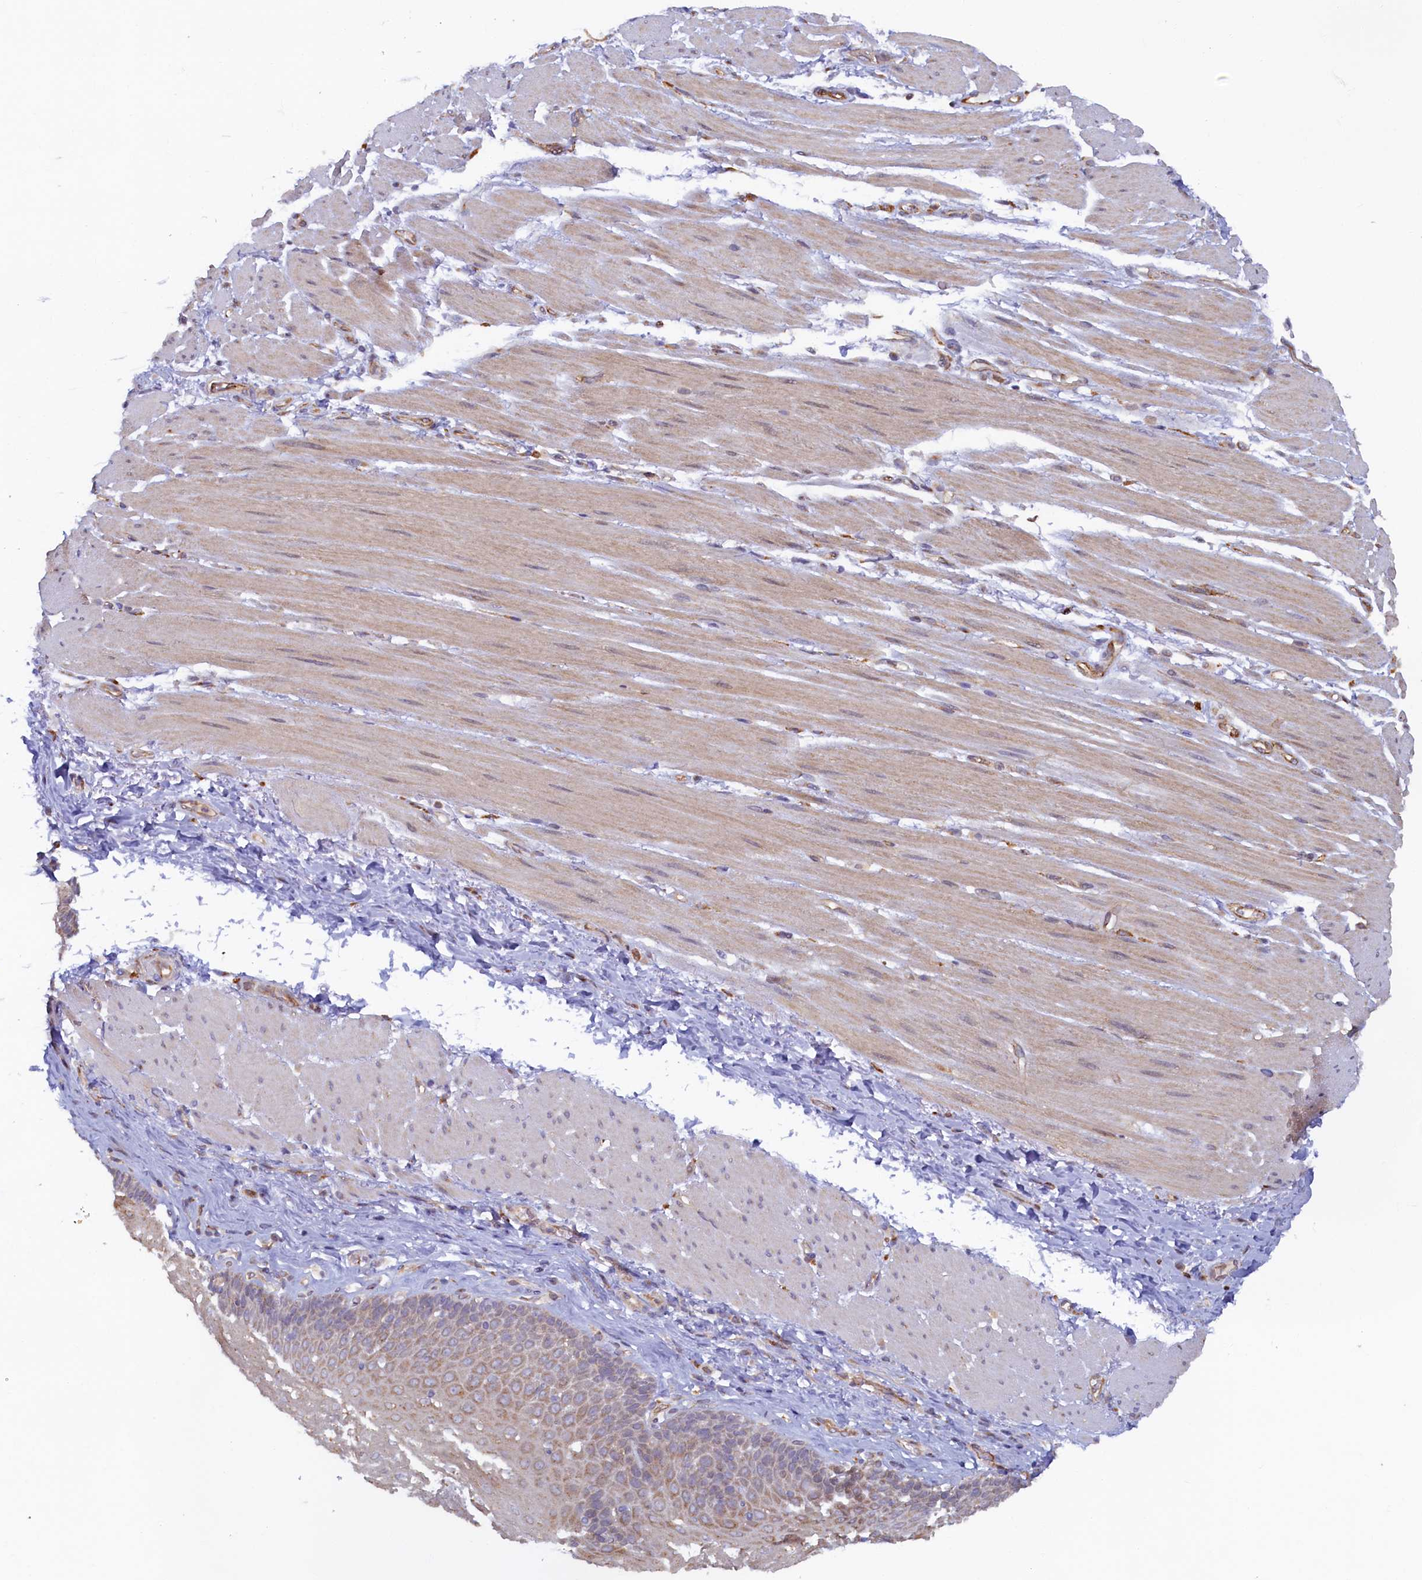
{"staining": {"intensity": "weak", "quantity": "25%-75%", "location": "cytoplasmic/membranous"}, "tissue": "esophagus", "cell_type": "Squamous epithelial cells", "image_type": "normal", "snomed": [{"axis": "morphology", "description": "Normal tissue, NOS"}, {"axis": "topography", "description": "Esophagus"}], "caption": "Brown immunohistochemical staining in benign human esophagus reveals weak cytoplasmic/membranous expression in about 25%-75% of squamous epithelial cells.", "gene": "STX12", "patient": {"sex": "female", "age": 66}}